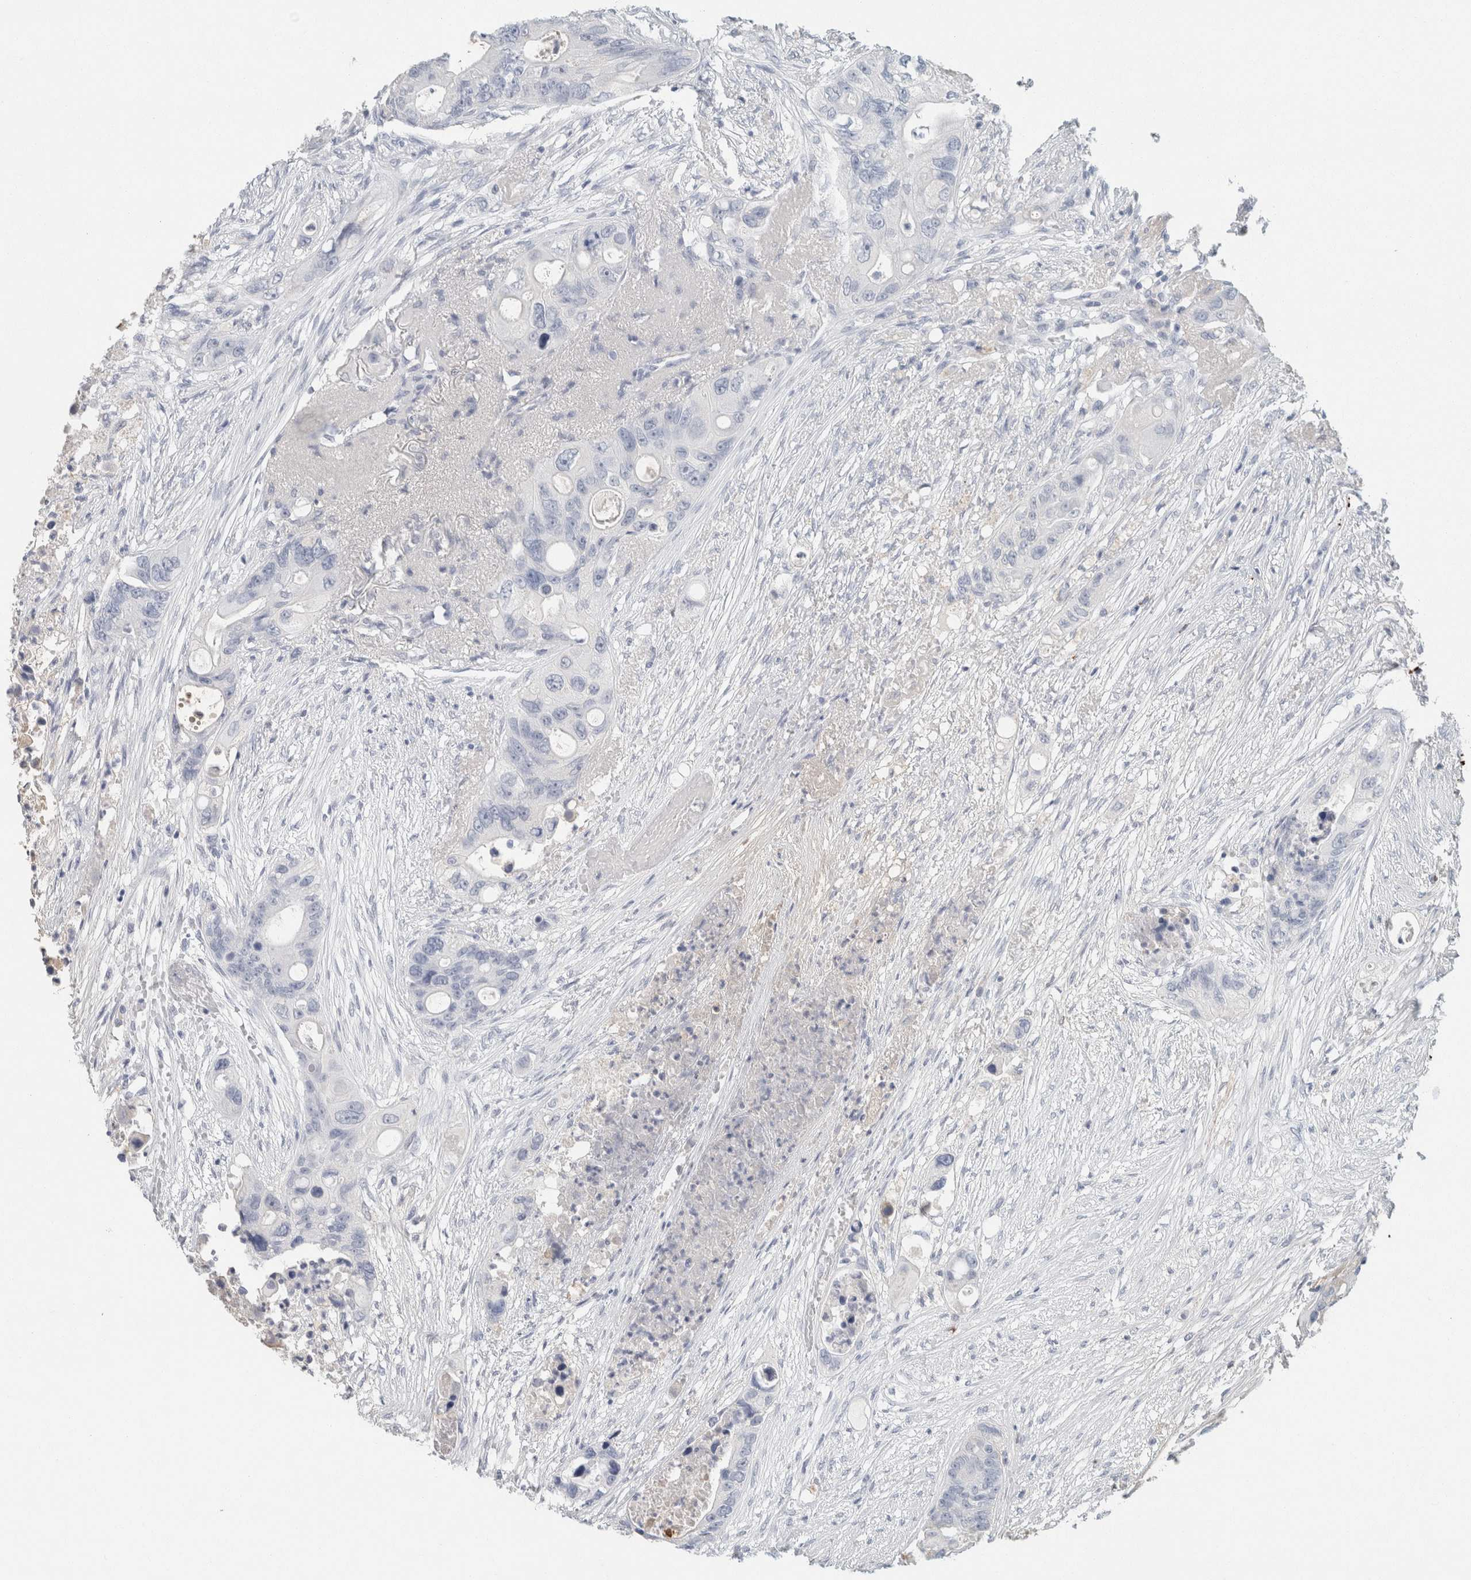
{"staining": {"intensity": "negative", "quantity": "none", "location": "none"}, "tissue": "colorectal cancer", "cell_type": "Tumor cells", "image_type": "cancer", "snomed": [{"axis": "morphology", "description": "Adenocarcinoma, NOS"}, {"axis": "topography", "description": "Colon"}], "caption": "Colorectal cancer (adenocarcinoma) was stained to show a protein in brown. There is no significant staining in tumor cells.", "gene": "IL6", "patient": {"sex": "female", "age": 57}}